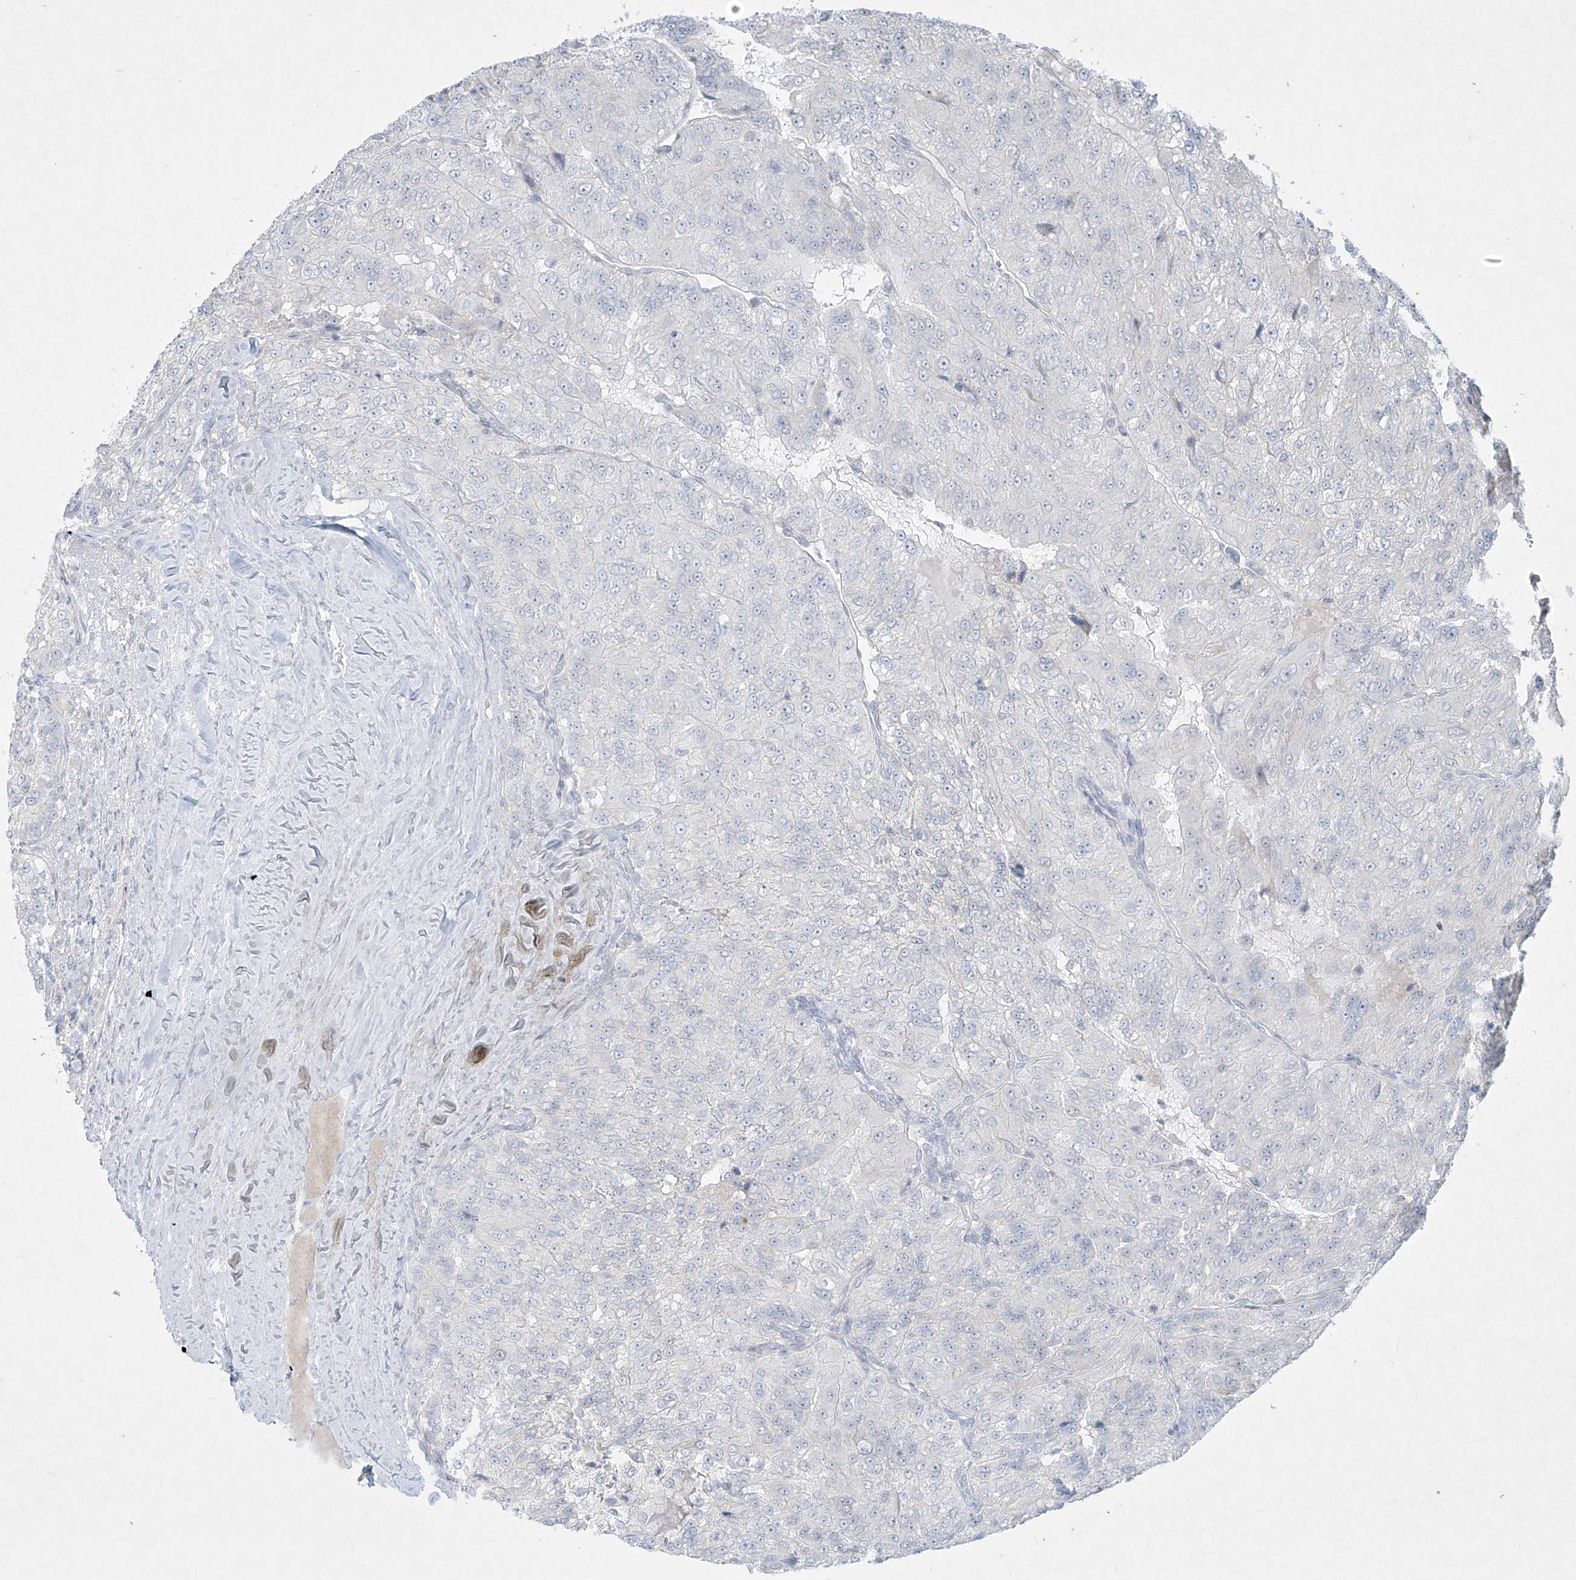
{"staining": {"intensity": "negative", "quantity": "none", "location": "none"}, "tissue": "renal cancer", "cell_type": "Tumor cells", "image_type": "cancer", "snomed": [{"axis": "morphology", "description": "Adenocarcinoma, NOS"}, {"axis": "topography", "description": "Kidney"}], "caption": "Immunohistochemistry micrograph of neoplastic tissue: renal adenocarcinoma stained with DAB demonstrates no significant protein expression in tumor cells.", "gene": "PAX6", "patient": {"sex": "female", "age": 63}}